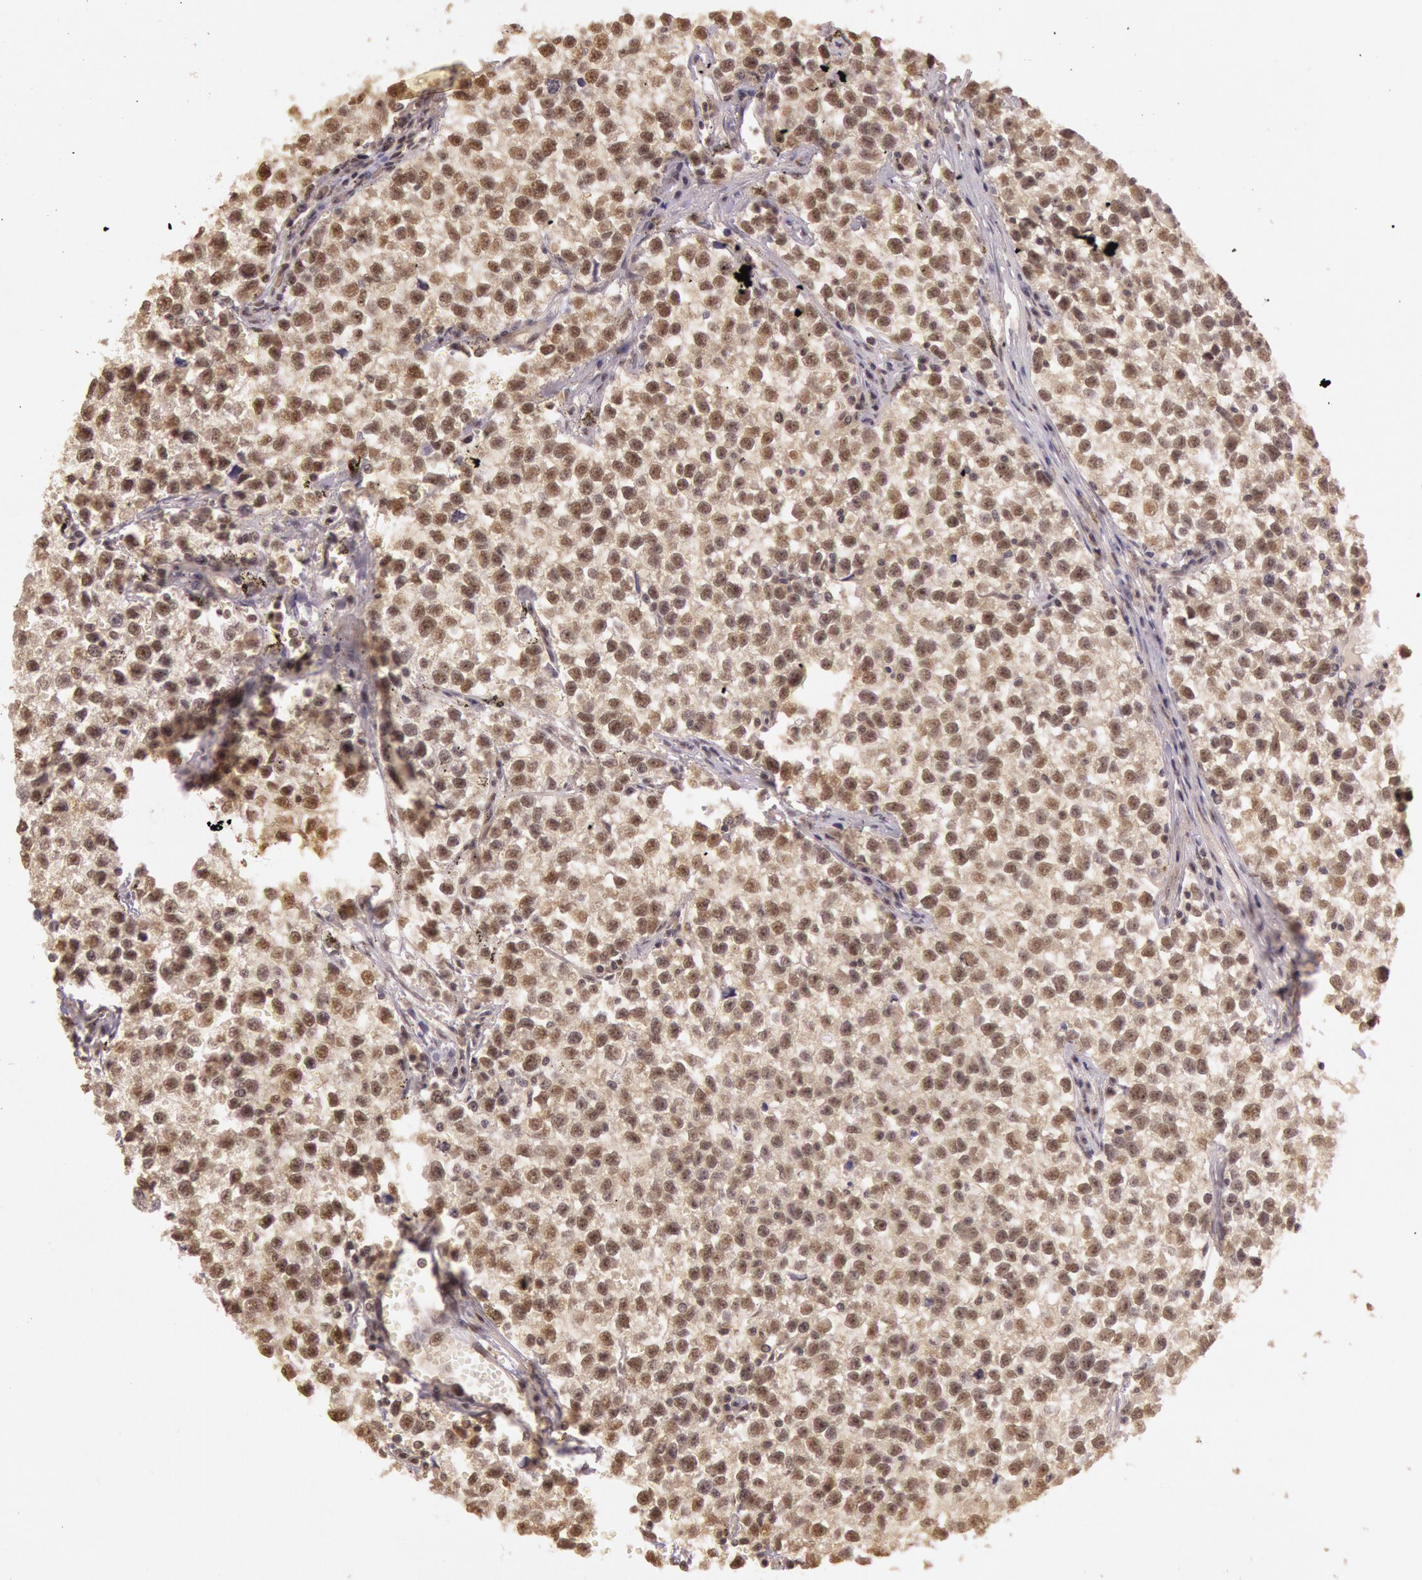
{"staining": {"intensity": "moderate", "quantity": "25%-75%", "location": "cytoplasmic/membranous"}, "tissue": "testis cancer", "cell_type": "Tumor cells", "image_type": "cancer", "snomed": [{"axis": "morphology", "description": "Seminoma, NOS"}, {"axis": "topography", "description": "Testis"}], "caption": "An image of testis cancer stained for a protein demonstrates moderate cytoplasmic/membranous brown staining in tumor cells.", "gene": "RTL10", "patient": {"sex": "male", "age": 35}}